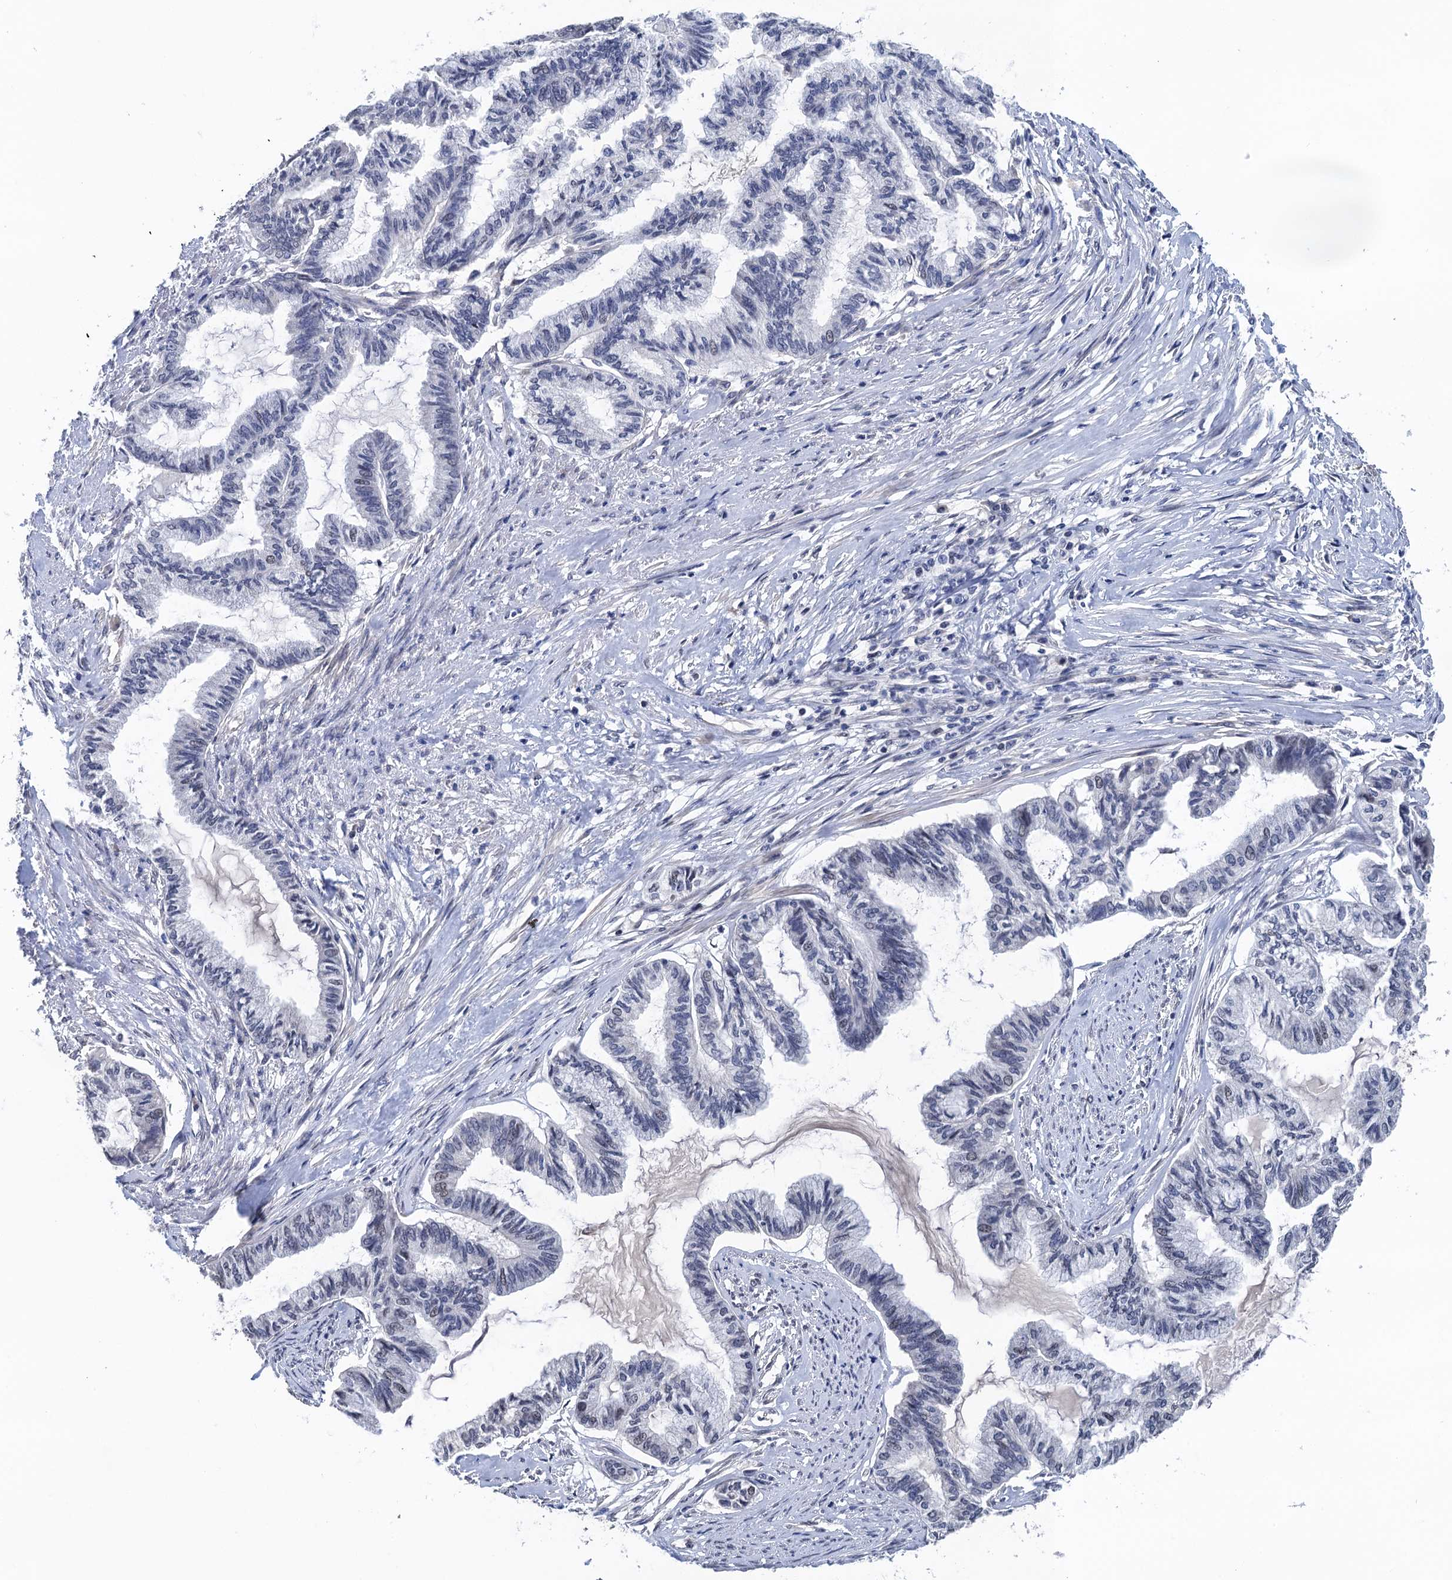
{"staining": {"intensity": "negative", "quantity": "none", "location": "none"}, "tissue": "endometrial cancer", "cell_type": "Tumor cells", "image_type": "cancer", "snomed": [{"axis": "morphology", "description": "Adenocarcinoma, NOS"}, {"axis": "topography", "description": "Endometrium"}], "caption": "DAB immunohistochemical staining of human endometrial cancer (adenocarcinoma) reveals no significant positivity in tumor cells.", "gene": "ART5", "patient": {"sex": "female", "age": 86}}